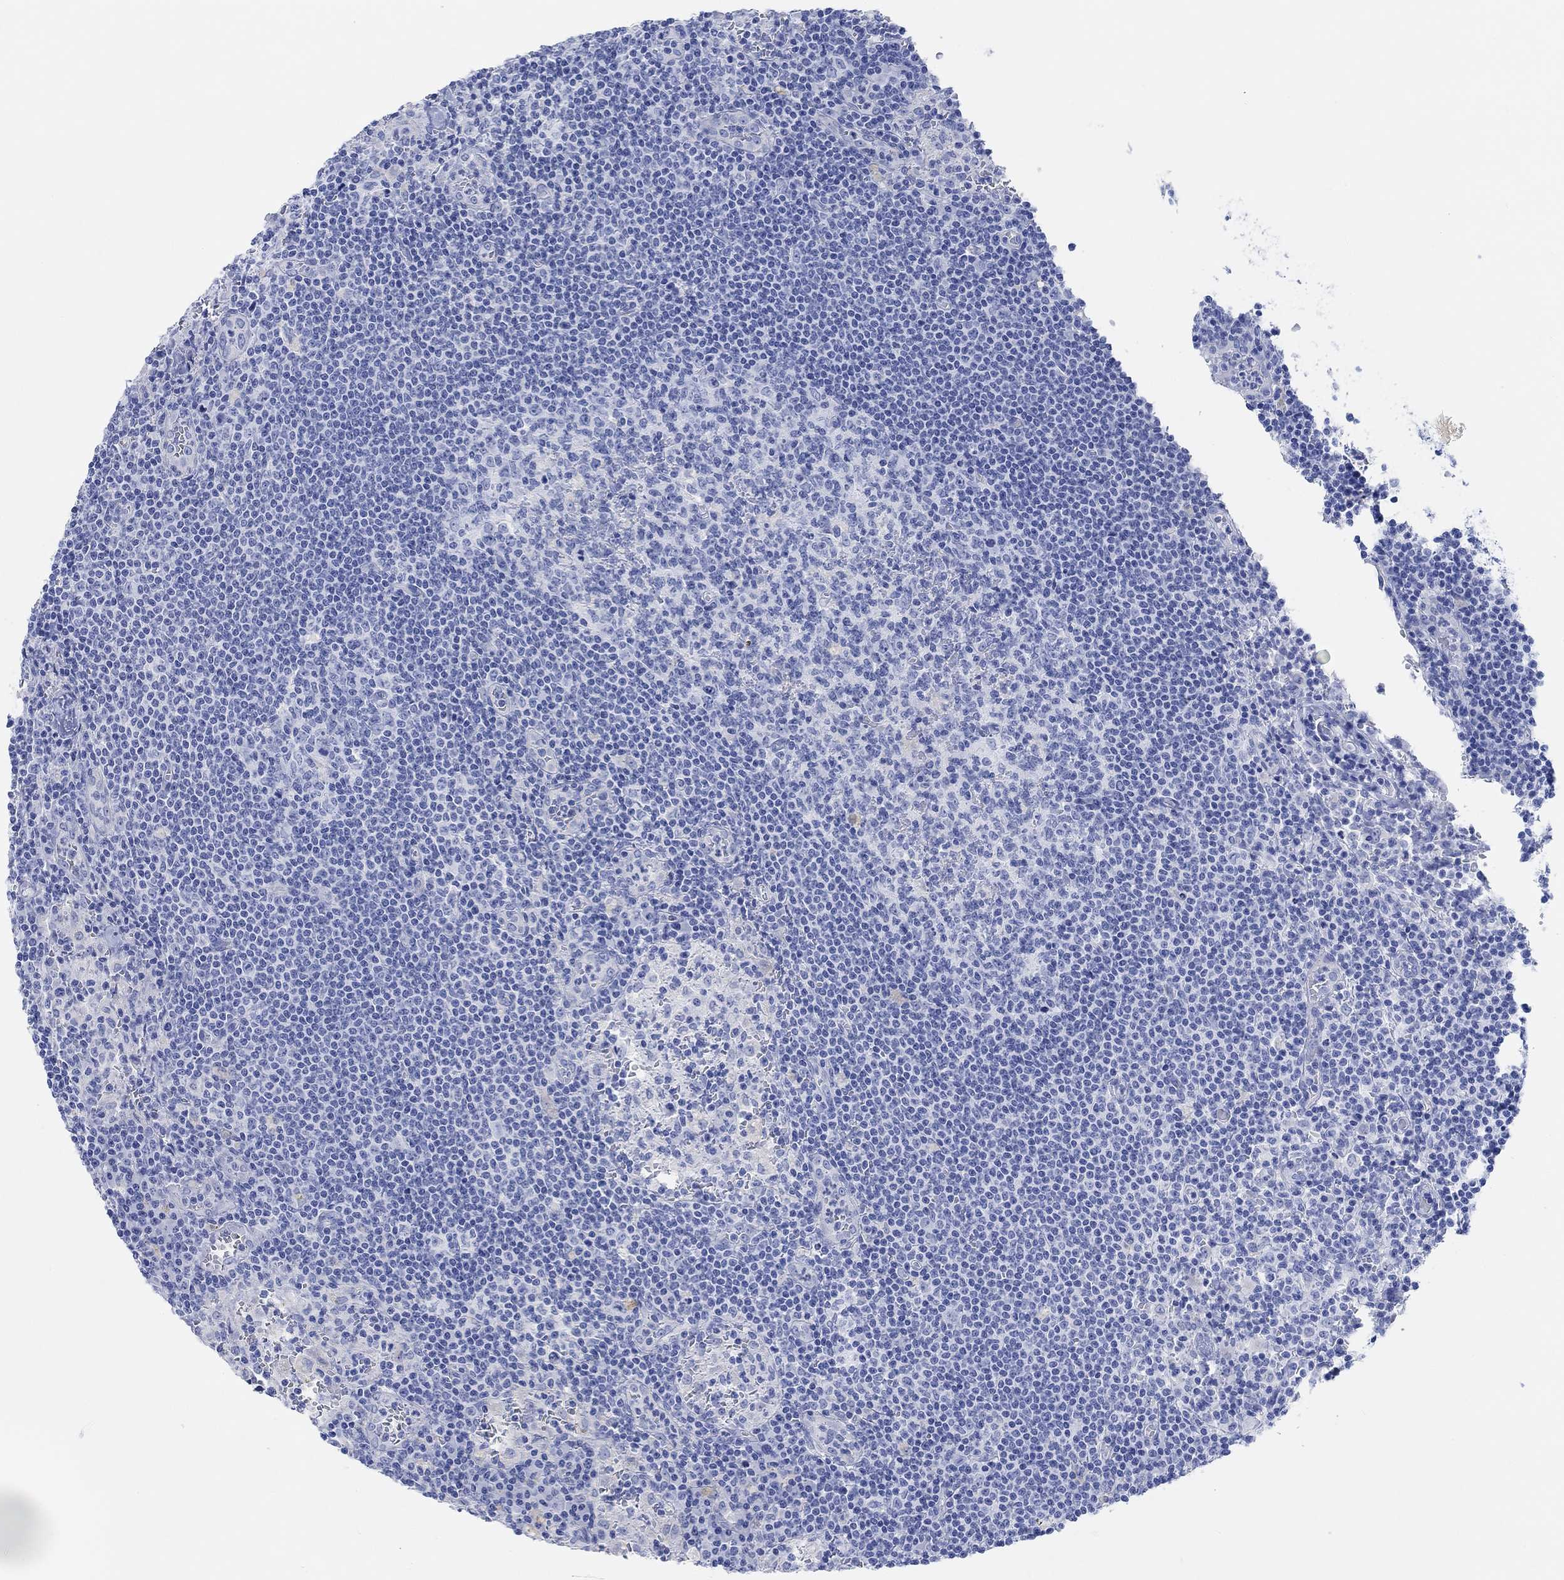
{"staining": {"intensity": "negative", "quantity": "none", "location": "none"}, "tissue": "lymph node", "cell_type": "Germinal center cells", "image_type": "normal", "snomed": [{"axis": "morphology", "description": "Normal tissue, NOS"}, {"axis": "topography", "description": "Lymph node"}], "caption": "Immunohistochemistry photomicrograph of normal human lymph node stained for a protein (brown), which shows no positivity in germinal center cells. (DAB (3,3'-diaminobenzidine) IHC visualized using brightfield microscopy, high magnification).", "gene": "ANKRD33", "patient": {"sex": "male", "age": 62}}